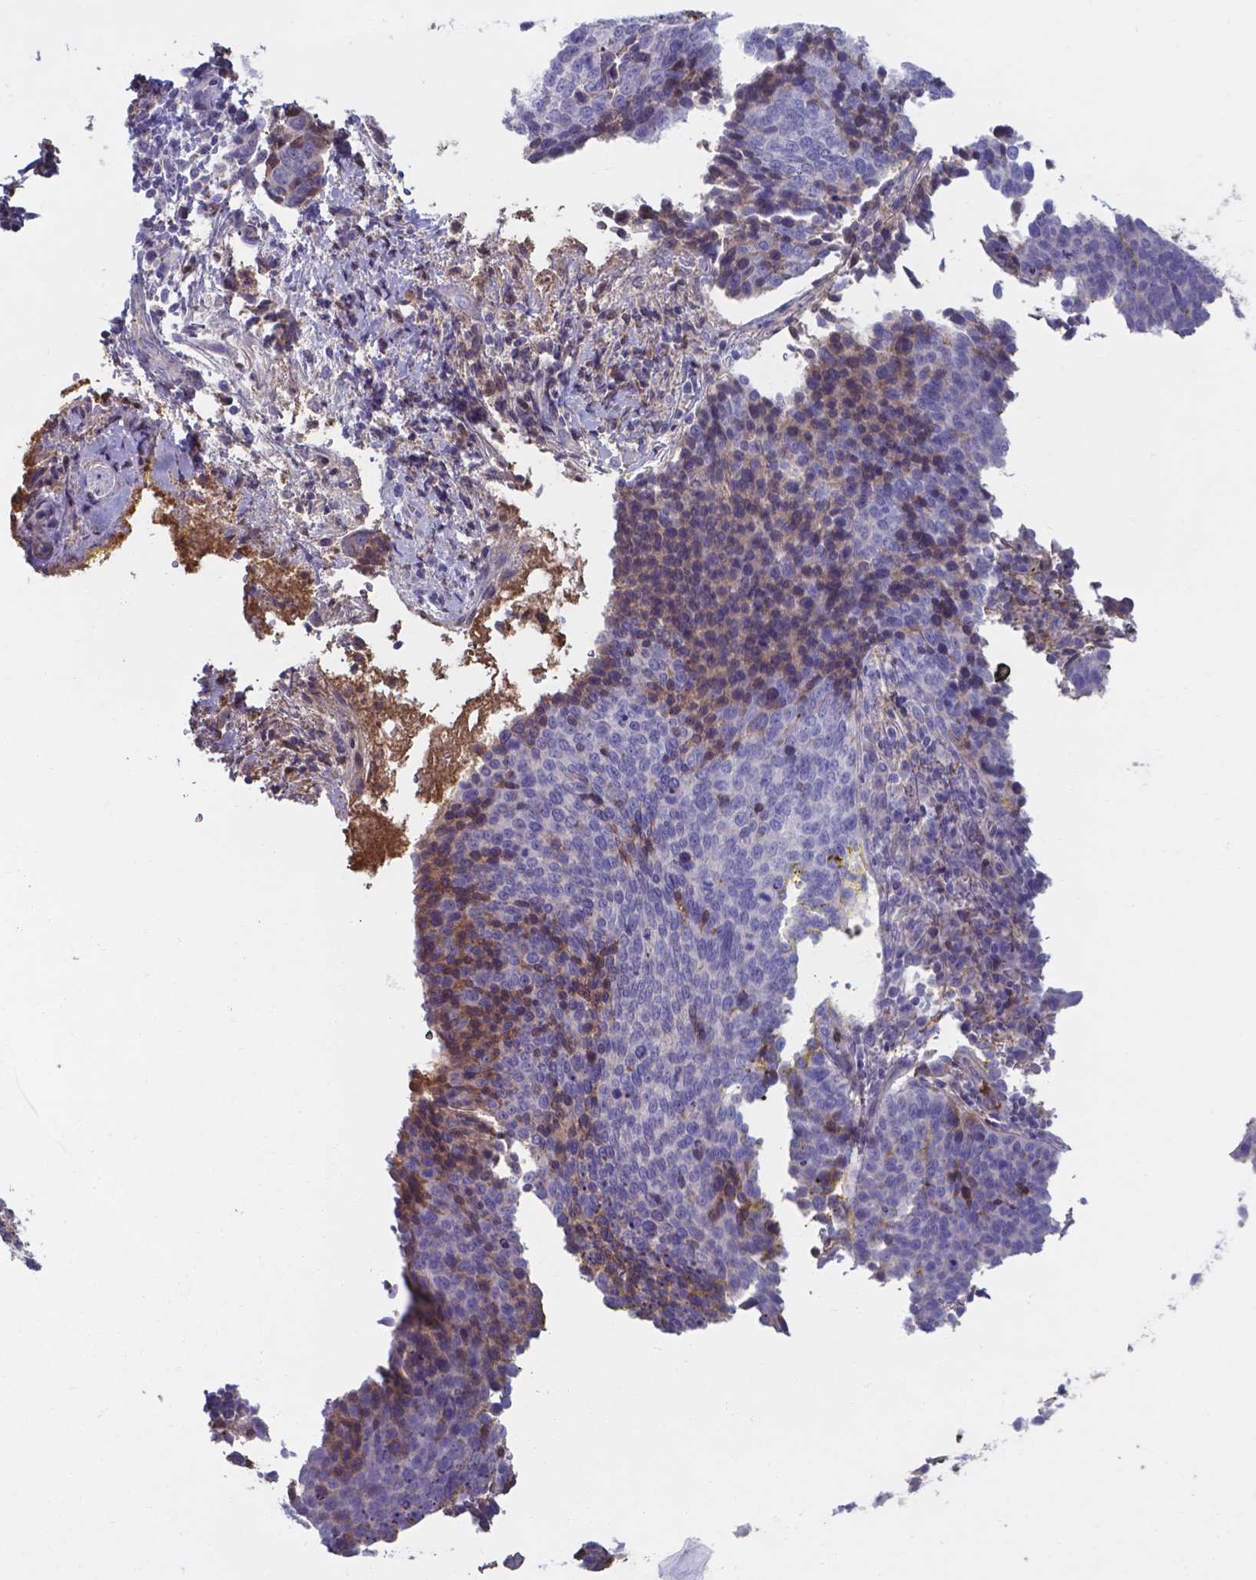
{"staining": {"intensity": "negative", "quantity": "none", "location": "none"}, "tissue": "cervical cancer", "cell_type": "Tumor cells", "image_type": "cancer", "snomed": [{"axis": "morphology", "description": "Squamous cell carcinoma, NOS"}, {"axis": "topography", "description": "Cervix"}], "caption": "Tumor cells show no significant protein expression in cervical cancer. (DAB (3,3'-diaminobenzidine) IHC with hematoxylin counter stain).", "gene": "SERPINA1", "patient": {"sex": "female", "age": 34}}